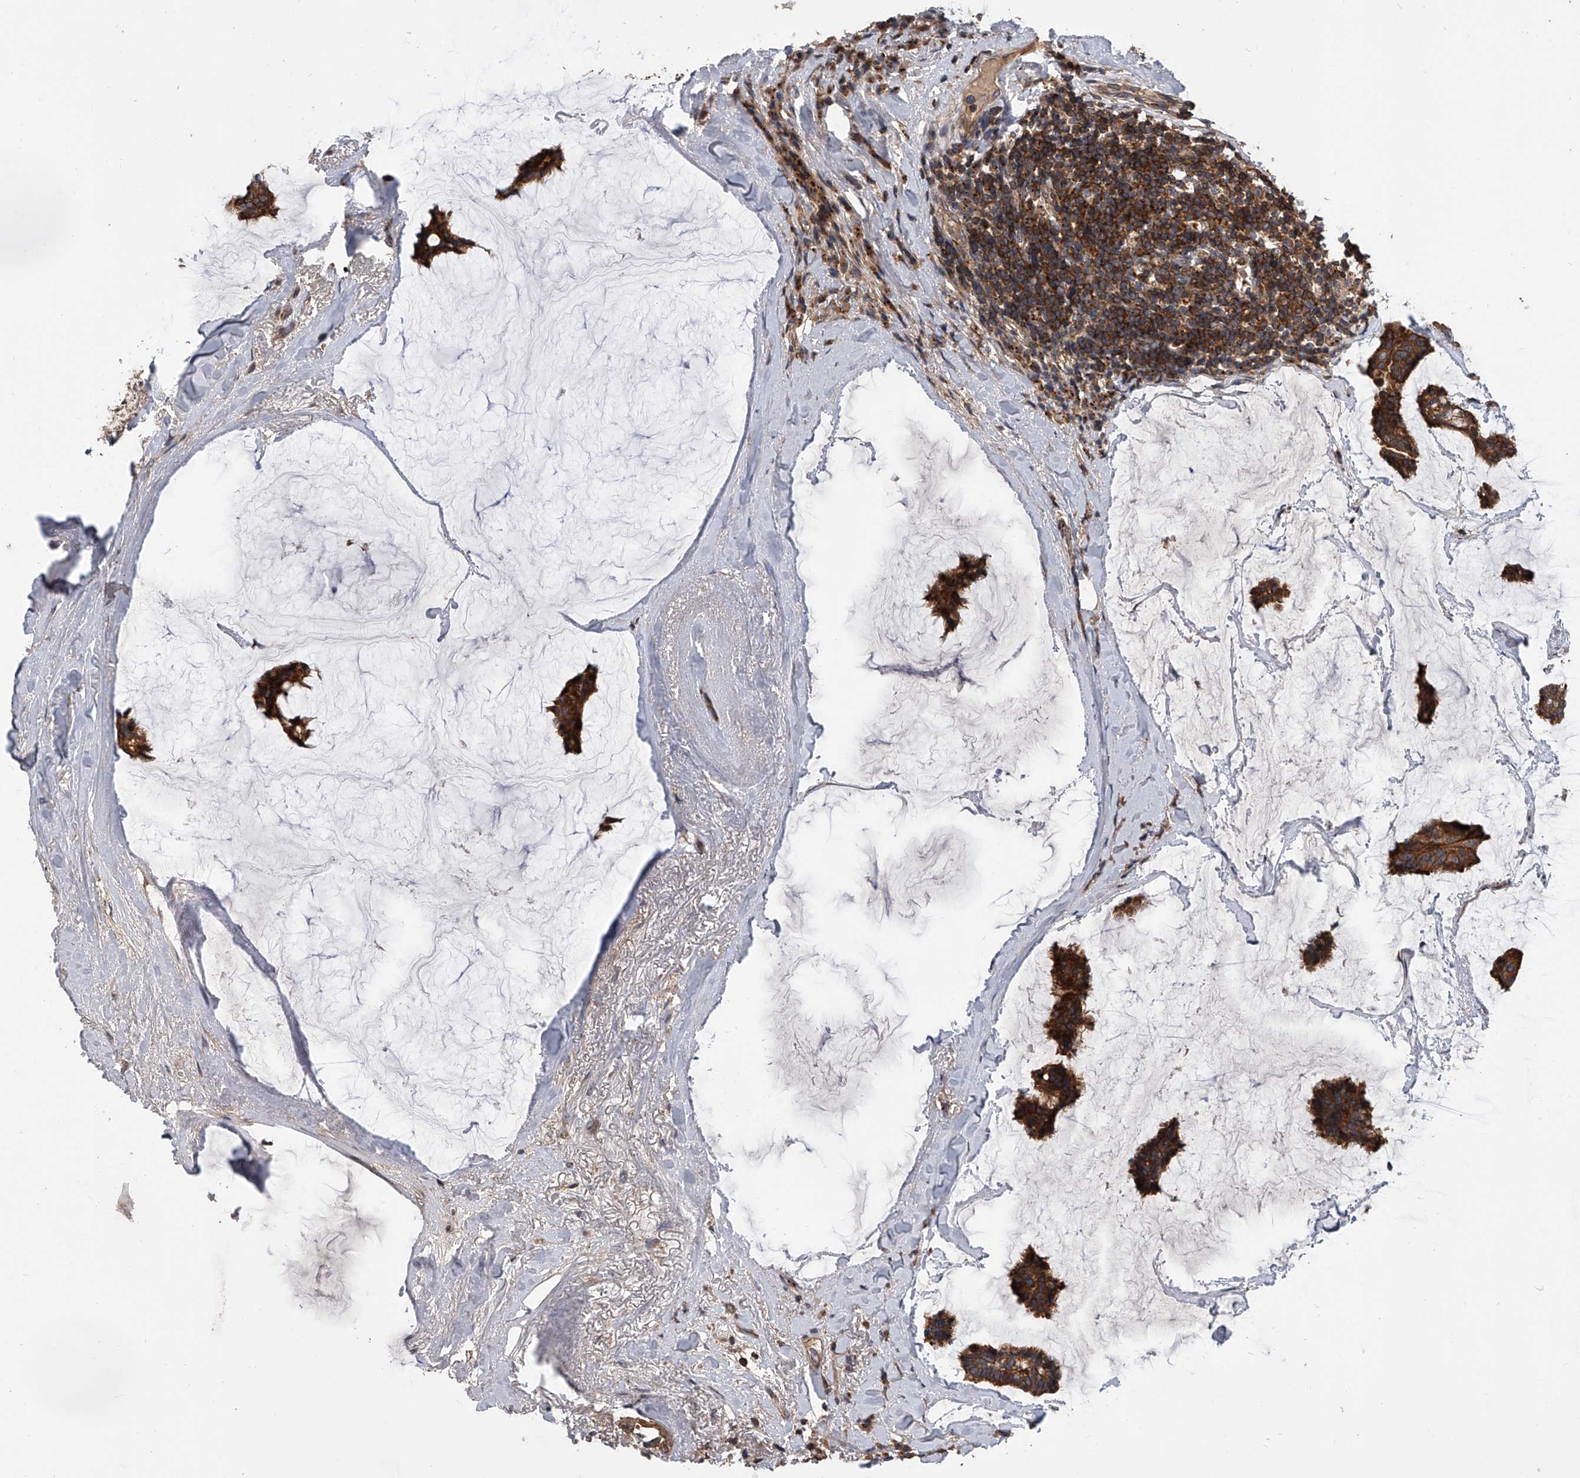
{"staining": {"intensity": "strong", "quantity": ">75%", "location": "cytoplasmic/membranous"}, "tissue": "breast cancer", "cell_type": "Tumor cells", "image_type": "cancer", "snomed": [{"axis": "morphology", "description": "Duct carcinoma"}, {"axis": "topography", "description": "Breast"}], "caption": "There is high levels of strong cytoplasmic/membranous positivity in tumor cells of breast intraductal carcinoma, as demonstrated by immunohistochemical staining (brown color).", "gene": "USP47", "patient": {"sex": "female", "age": 93}}